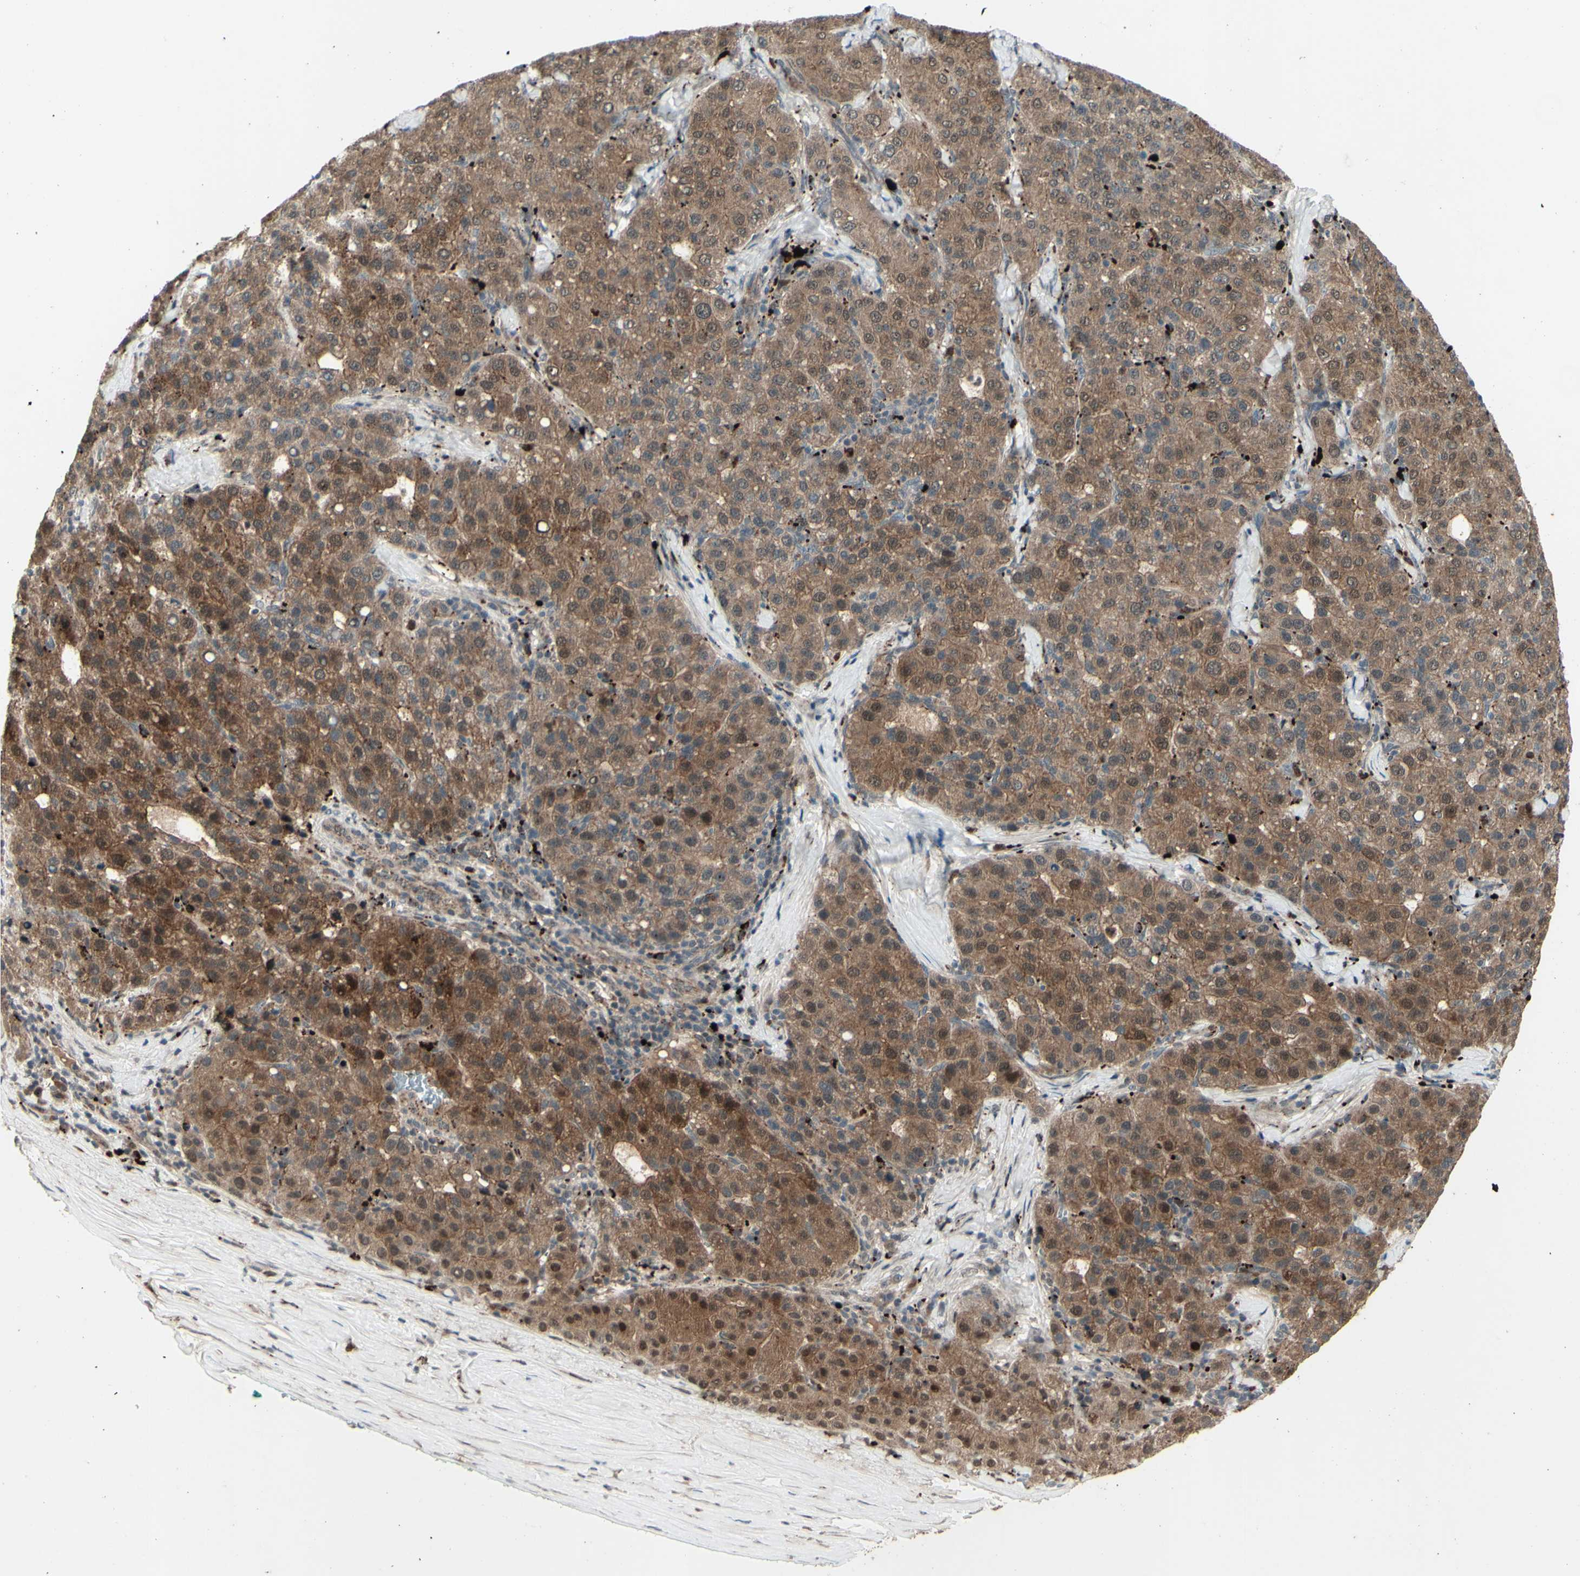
{"staining": {"intensity": "moderate", "quantity": ">75%", "location": "cytoplasmic/membranous,nuclear"}, "tissue": "liver cancer", "cell_type": "Tumor cells", "image_type": "cancer", "snomed": [{"axis": "morphology", "description": "Carcinoma, Hepatocellular, NOS"}, {"axis": "topography", "description": "Liver"}], "caption": "A brown stain shows moderate cytoplasmic/membranous and nuclear staining of a protein in human liver hepatocellular carcinoma tumor cells. The staining was performed using DAB (3,3'-diaminobenzidine) to visualize the protein expression in brown, while the nuclei were stained in blue with hematoxylin (Magnification: 20x).", "gene": "MLF2", "patient": {"sex": "male", "age": 65}}